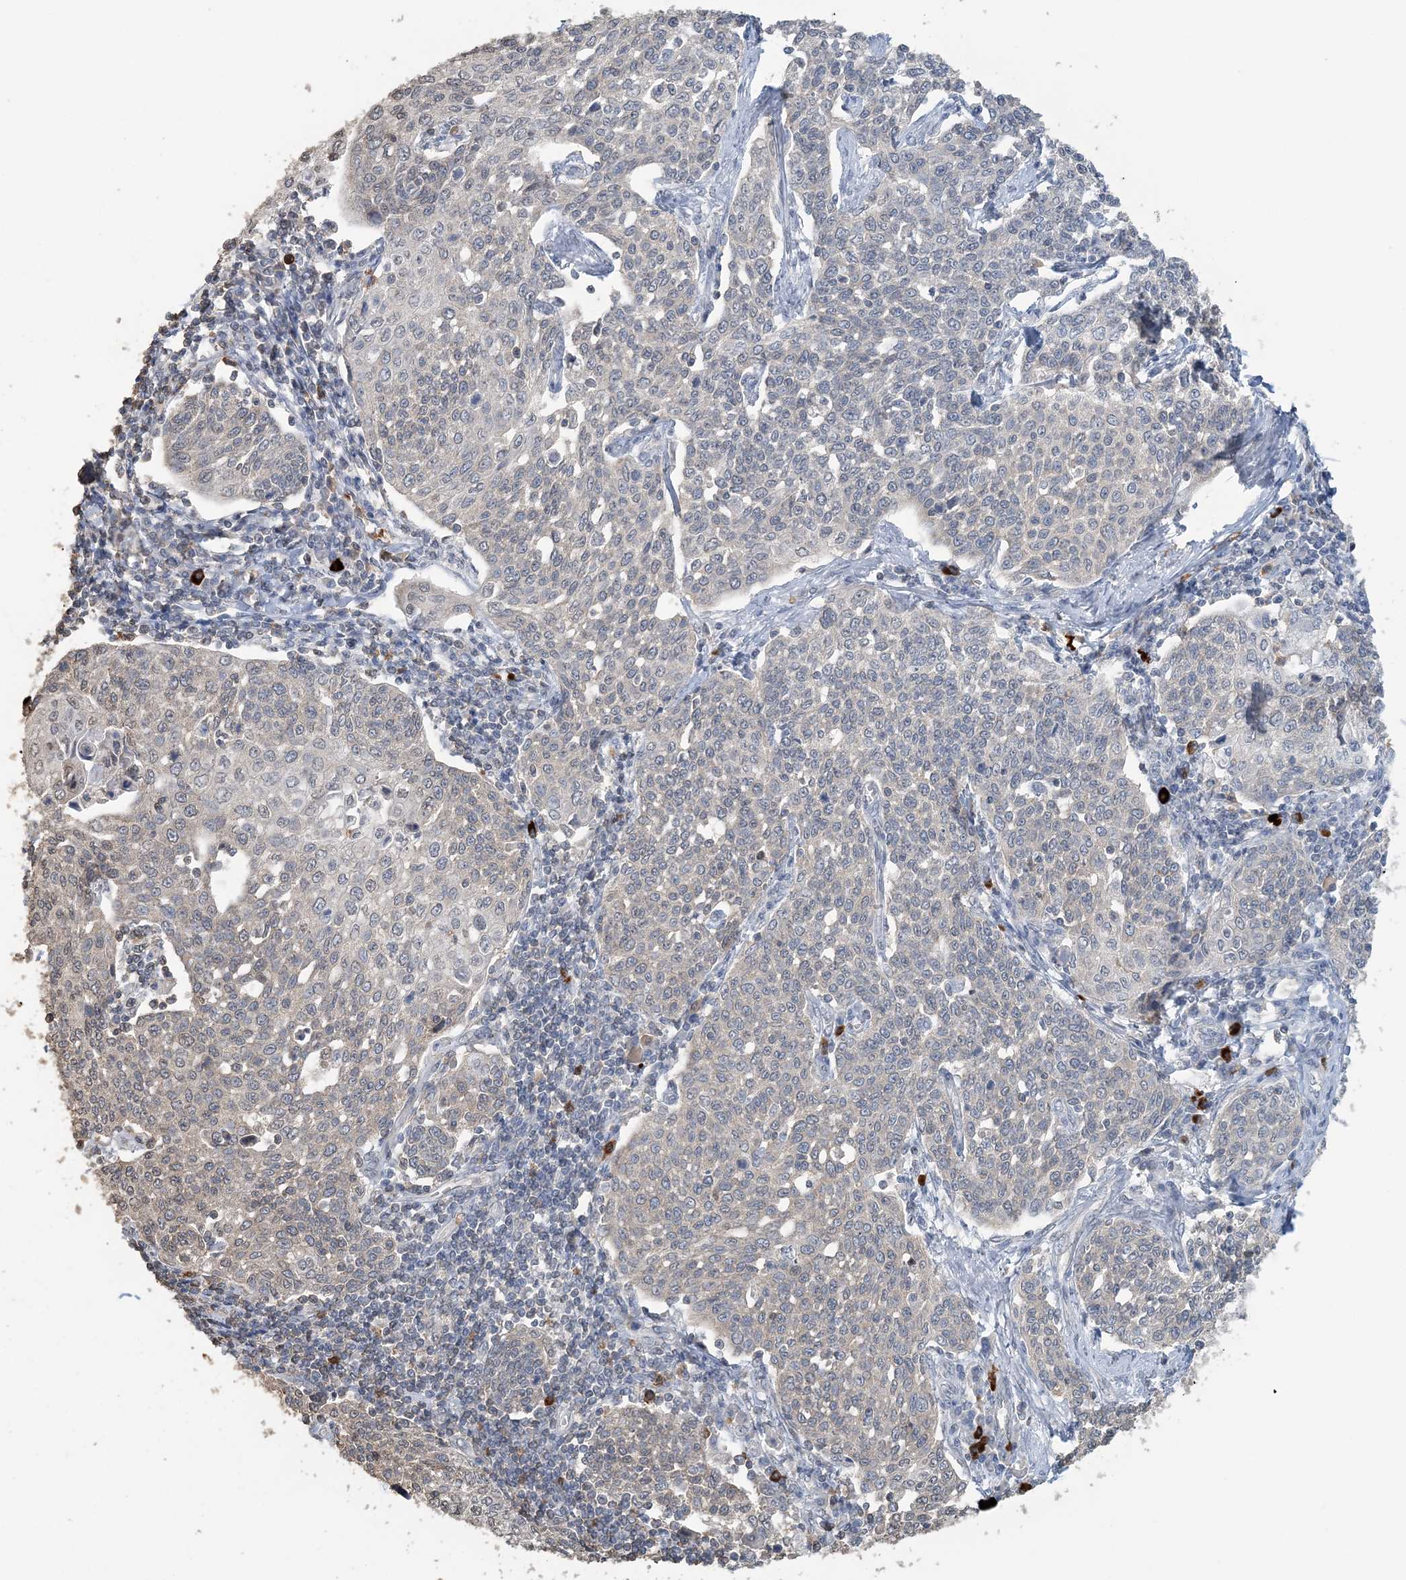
{"staining": {"intensity": "negative", "quantity": "none", "location": "none"}, "tissue": "cervical cancer", "cell_type": "Tumor cells", "image_type": "cancer", "snomed": [{"axis": "morphology", "description": "Squamous cell carcinoma, NOS"}, {"axis": "topography", "description": "Cervix"}], "caption": "The immunohistochemistry (IHC) image has no significant expression in tumor cells of squamous cell carcinoma (cervical) tissue. (DAB immunohistochemistry (IHC), high magnification).", "gene": "FAM110A", "patient": {"sex": "female", "age": 34}}